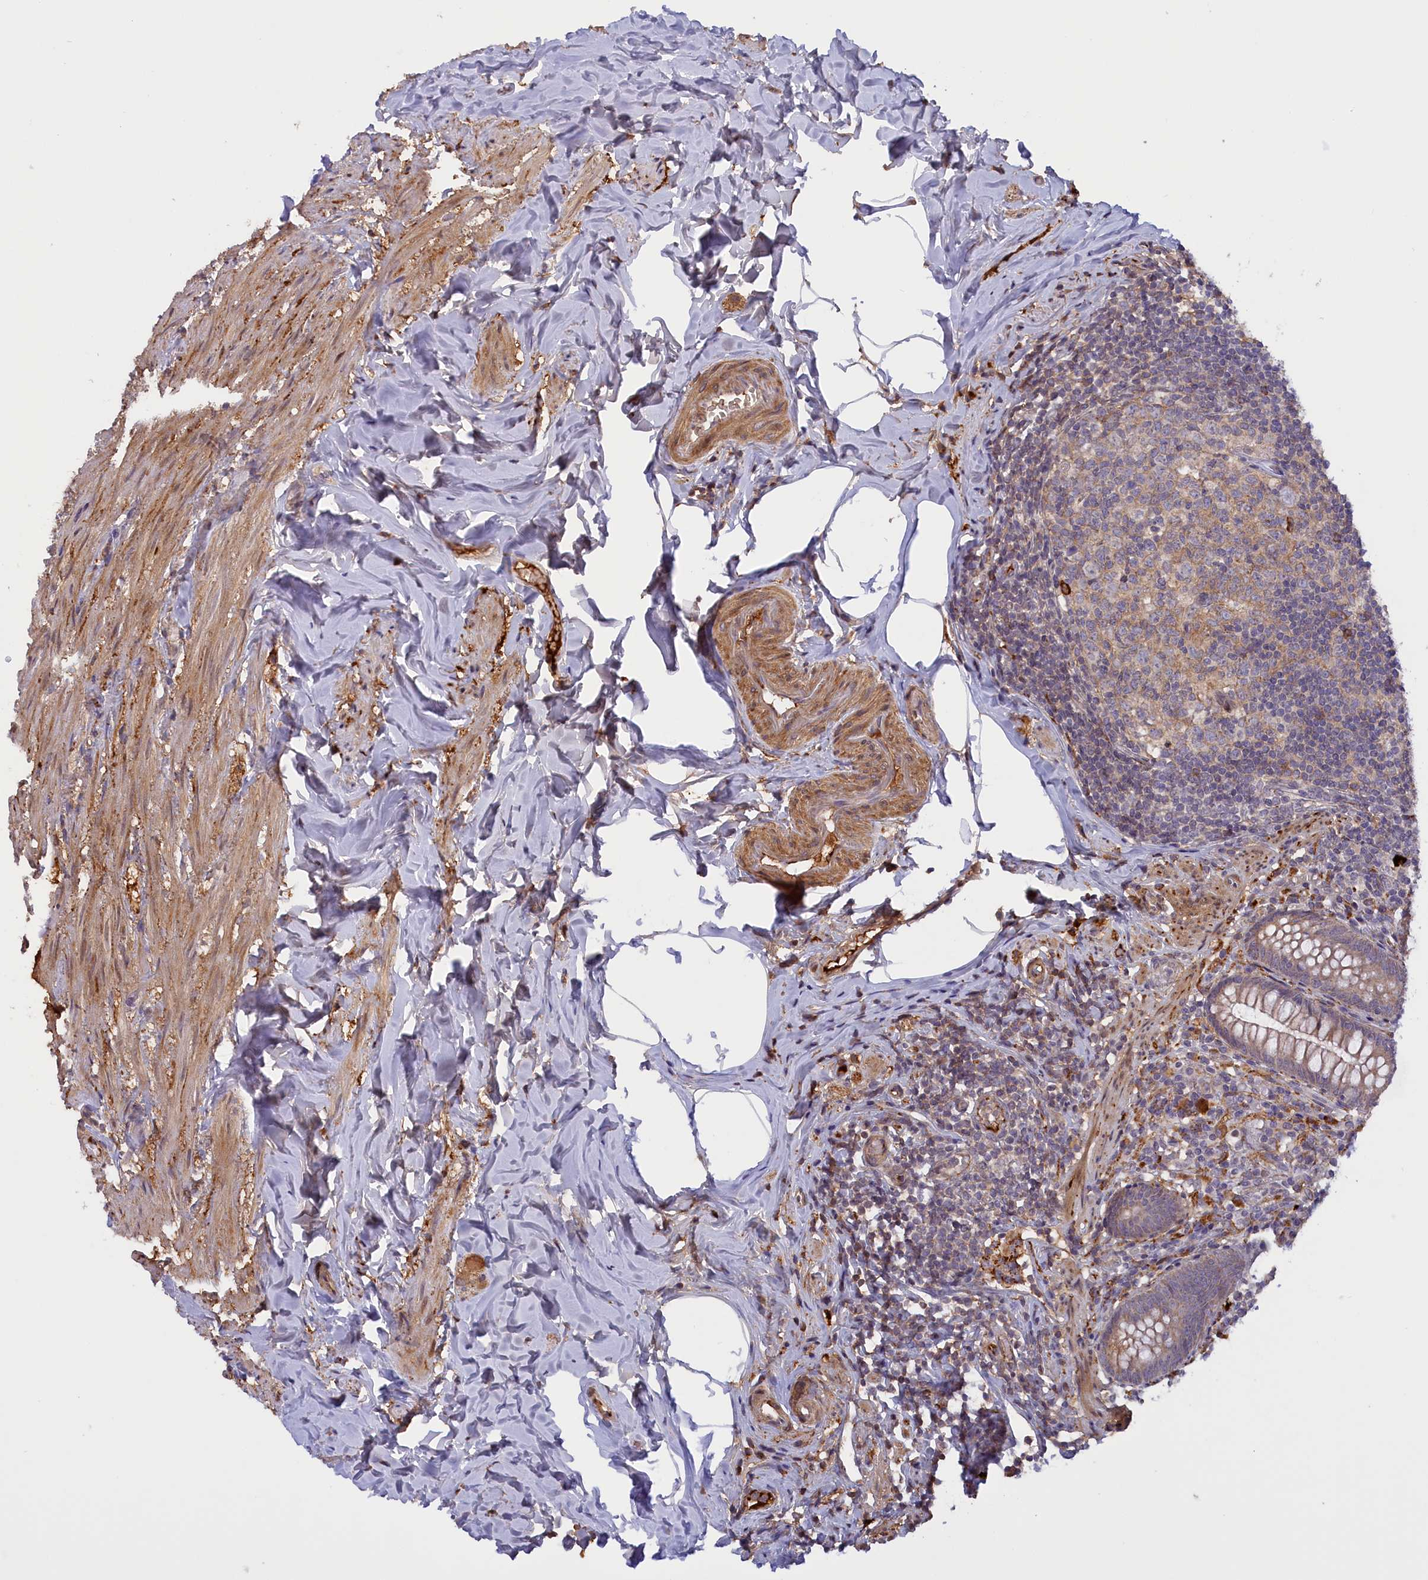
{"staining": {"intensity": "moderate", "quantity": ">75%", "location": "cytoplasmic/membranous"}, "tissue": "appendix", "cell_type": "Glandular cells", "image_type": "normal", "snomed": [{"axis": "morphology", "description": "Normal tissue, NOS"}, {"axis": "topography", "description": "Appendix"}], "caption": "IHC (DAB (3,3'-diaminobenzidine)) staining of unremarkable human appendix shows moderate cytoplasmic/membranous protein expression in about >75% of glandular cells.", "gene": "RRAD", "patient": {"sex": "male", "age": 55}}